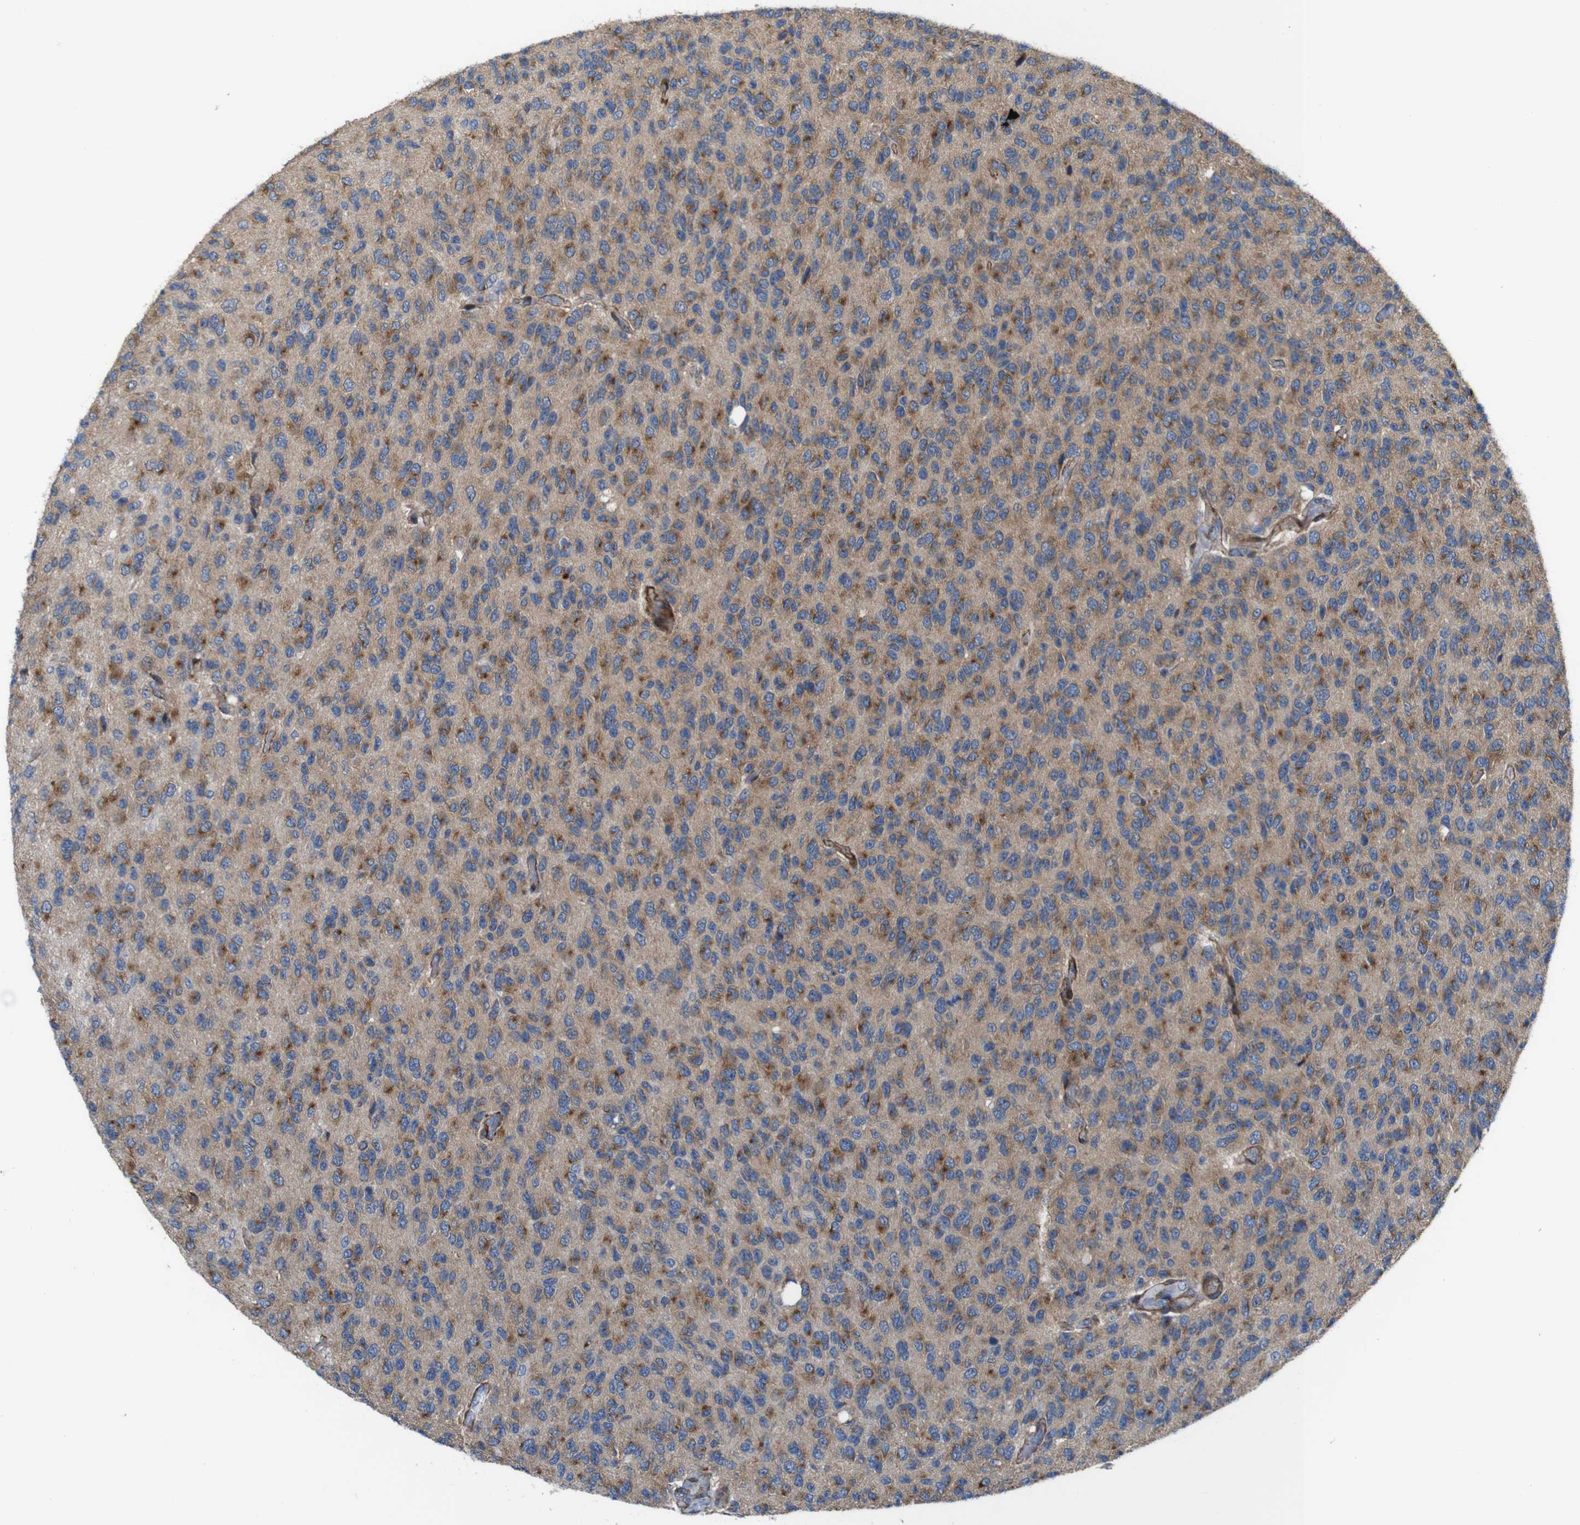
{"staining": {"intensity": "strong", "quantity": "<25%", "location": "cytoplasmic/membranous"}, "tissue": "glioma", "cell_type": "Tumor cells", "image_type": "cancer", "snomed": [{"axis": "morphology", "description": "Glioma, malignant, High grade"}, {"axis": "topography", "description": "pancreas cauda"}], "caption": "Malignant high-grade glioma tissue shows strong cytoplasmic/membranous positivity in about <25% of tumor cells", "gene": "GGT7", "patient": {"sex": "male", "age": 60}}